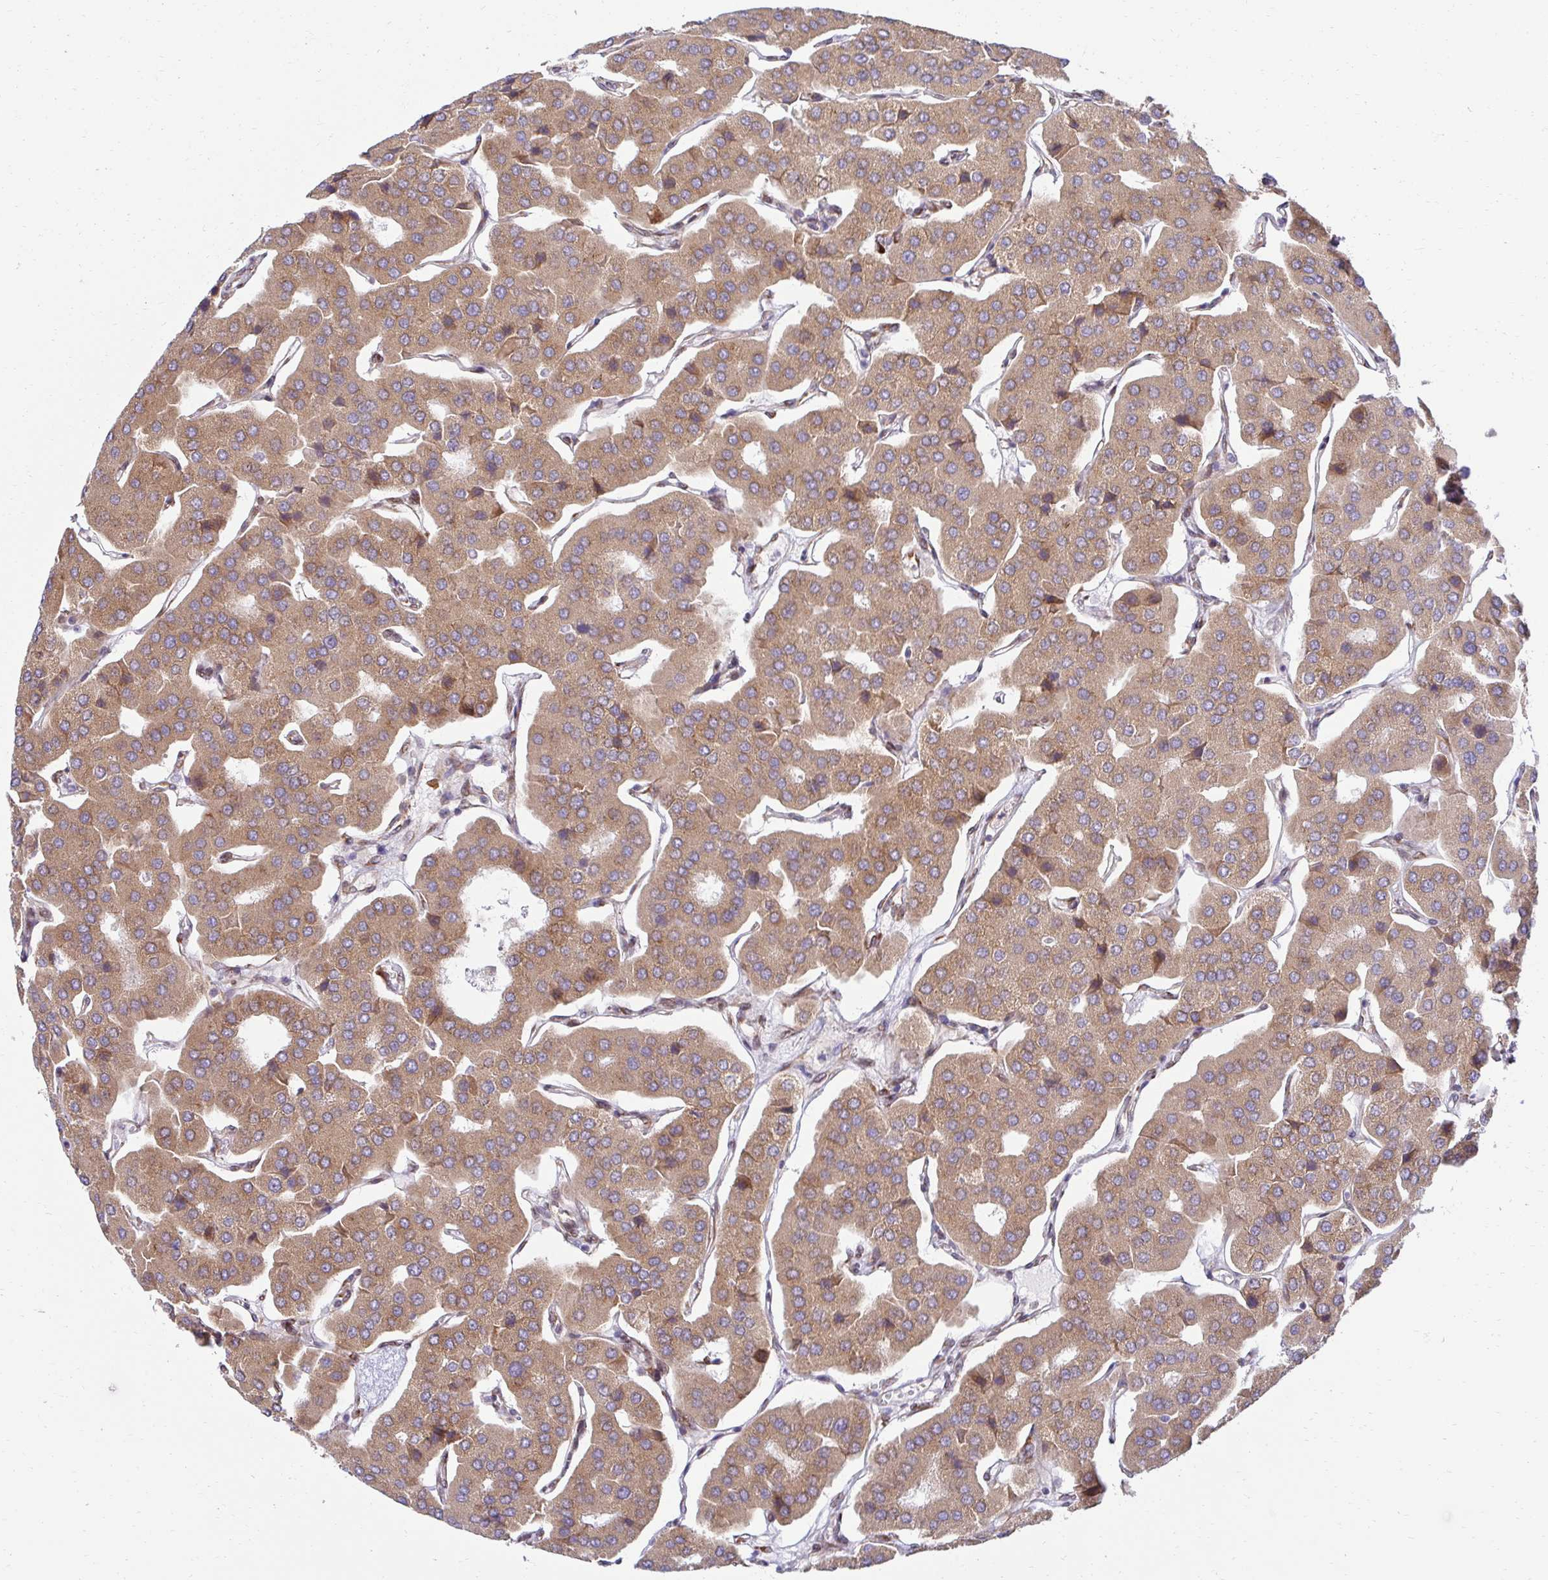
{"staining": {"intensity": "moderate", "quantity": ">75%", "location": "cytoplasmic/membranous"}, "tissue": "parathyroid gland", "cell_type": "Glandular cells", "image_type": "normal", "snomed": [{"axis": "morphology", "description": "Normal tissue, NOS"}, {"axis": "morphology", "description": "Adenoma, NOS"}, {"axis": "topography", "description": "Parathyroid gland"}], "caption": "Immunohistochemistry (IHC) of benign human parathyroid gland exhibits medium levels of moderate cytoplasmic/membranous staining in approximately >75% of glandular cells. The protein of interest is shown in brown color, while the nuclei are stained blue.", "gene": "HPS1", "patient": {"sex": "female", "age": 86}}